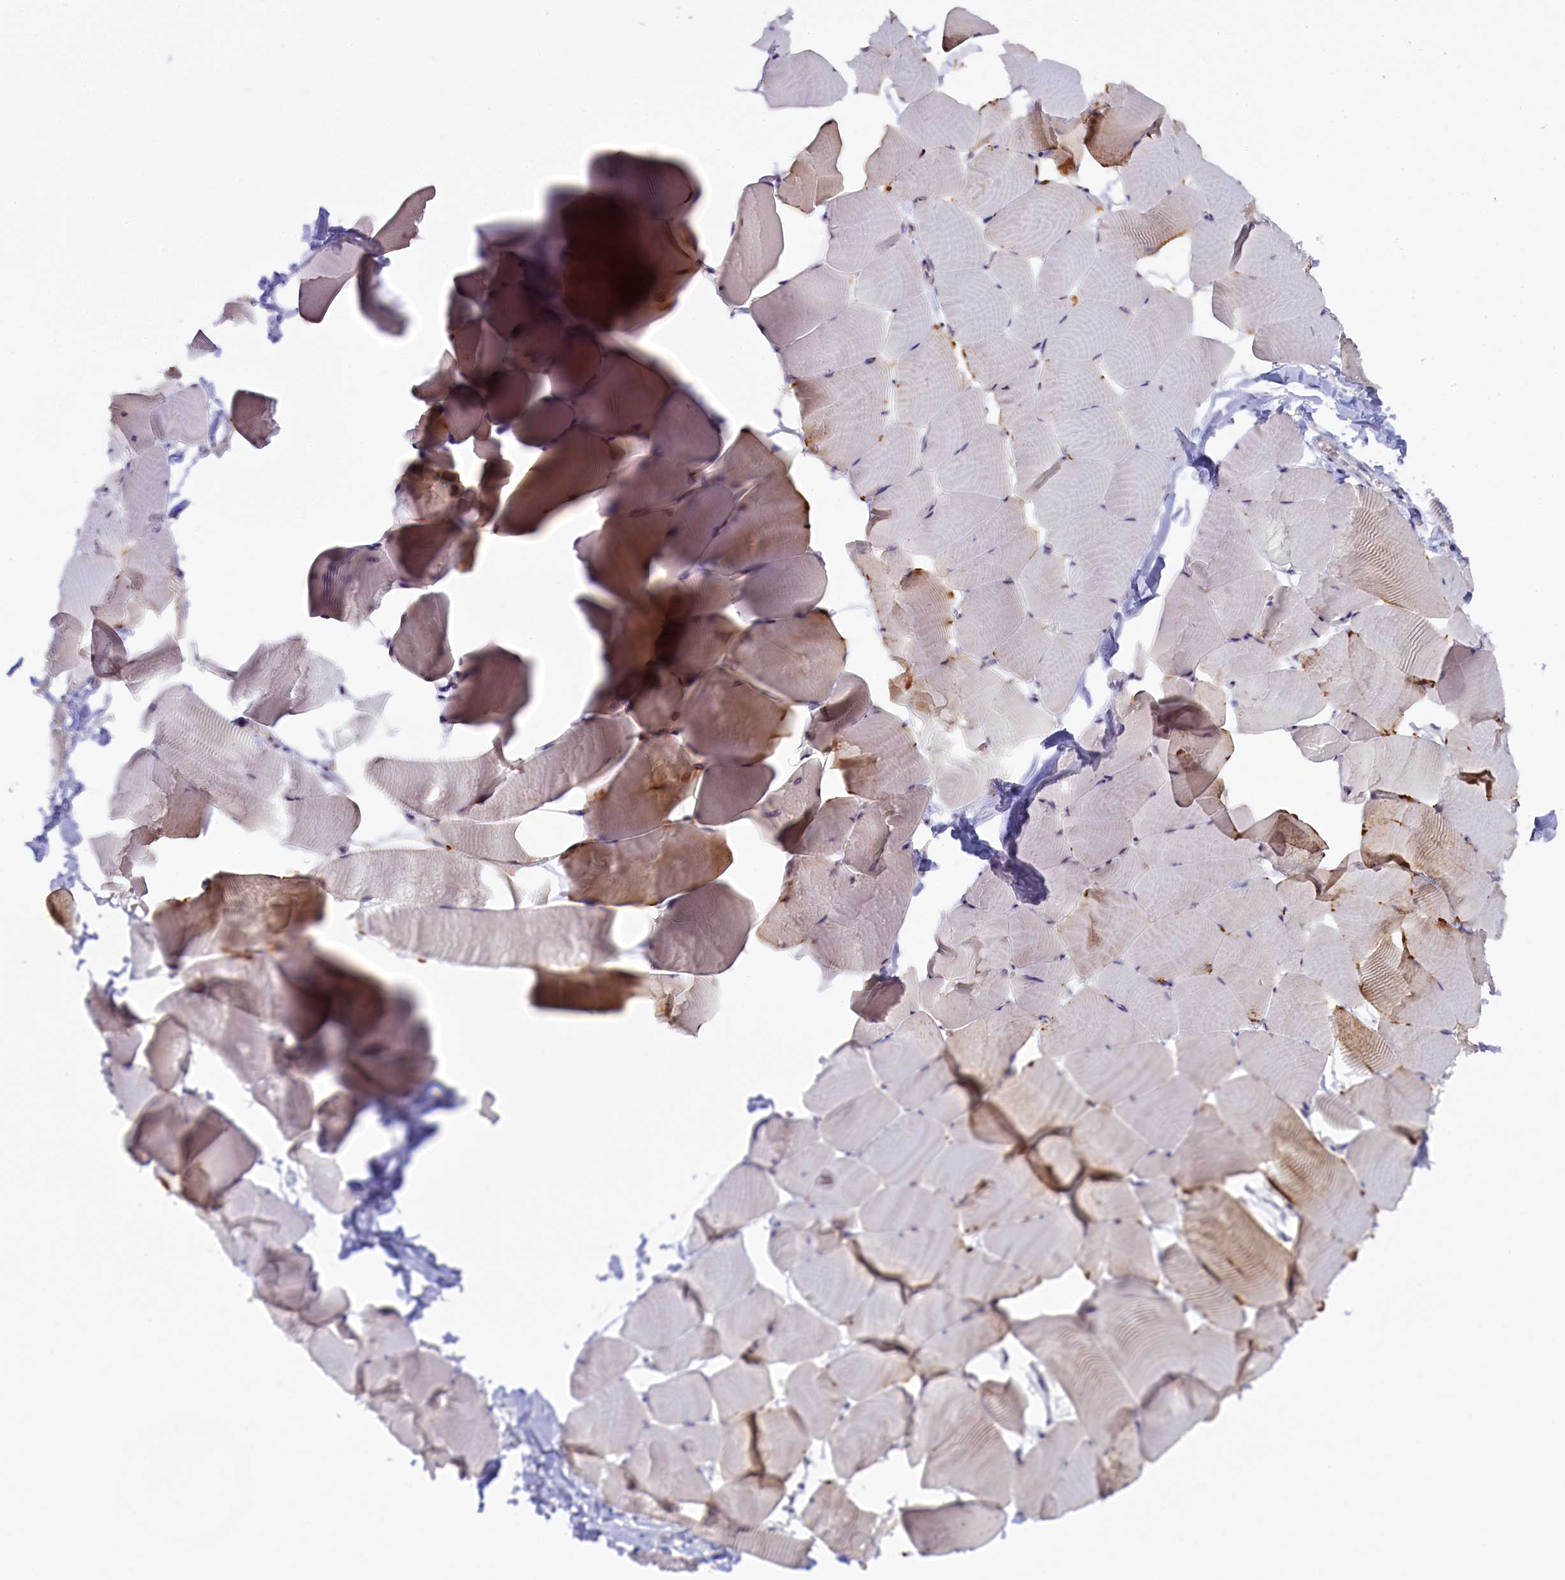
{"staining": {"intensity": "moderate", "quantity": "<25%", "location": "cytoplasmic/membranous"}, "tissue": "skeletal muscle", "cell_type": "Myocytes", "image_type": "normal", "snomed": [{"axis": "morphology", "description": "Normal tissue, NOS"}, {"axis": "topography", "description": "Skeletal muscle"}], "caption": "The photomicrograph reveals immunohistochemical staining of normal skeletal muscle. There is moderate cytoplasmic/membranous staining is appreciated in approximately <25% of myocytes. The protein of interest is stained brown, and the nuclei are stained in blue (DAB (3,3'-diaminobenzidine) IHC with brightfield microscopy, high magnification).", "gene": "CRAMP1", "patient": {"sex": "male", "age": 25}}